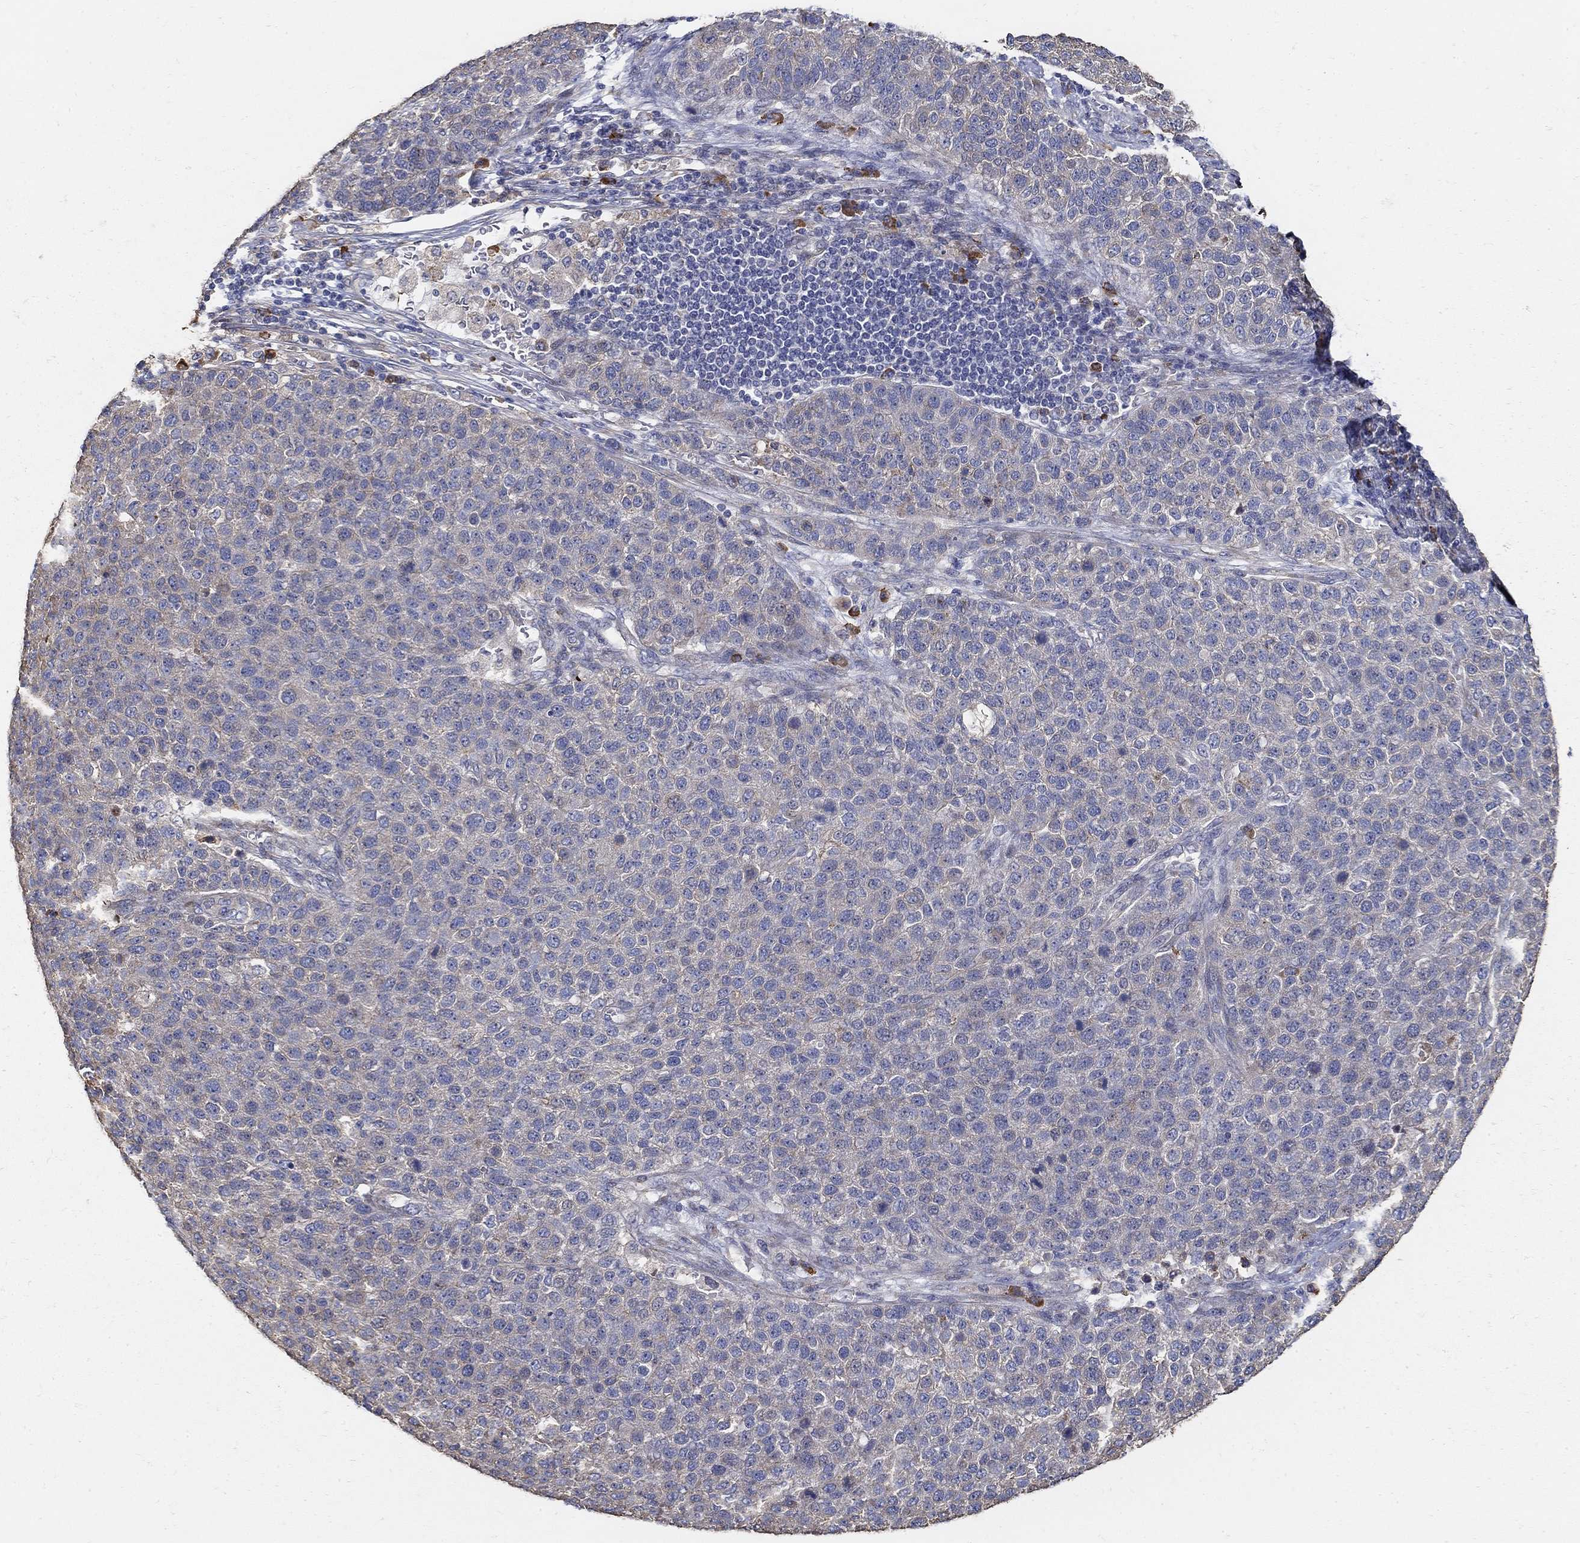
{"staining": {"intensity": "weak", "quantity": "<25%", "location": "cytoplasmic/membranous"}, "tissue": "pancreatic cancer", "cell_type": "Tumor cells", "image_type": "cancer", "snomed": [{"axis": "morphology", "description": "Adenocarcinoma, NOS"}, {"axis": "topography", "description": "Pancreas"}], "caption": "Pancreatic cancer (adenocarcinoma) stained for a protein using IHC displays no staining tumor cells.", "gene": "EMILIN3", "patient": {"sex": "female", "age": 61}}